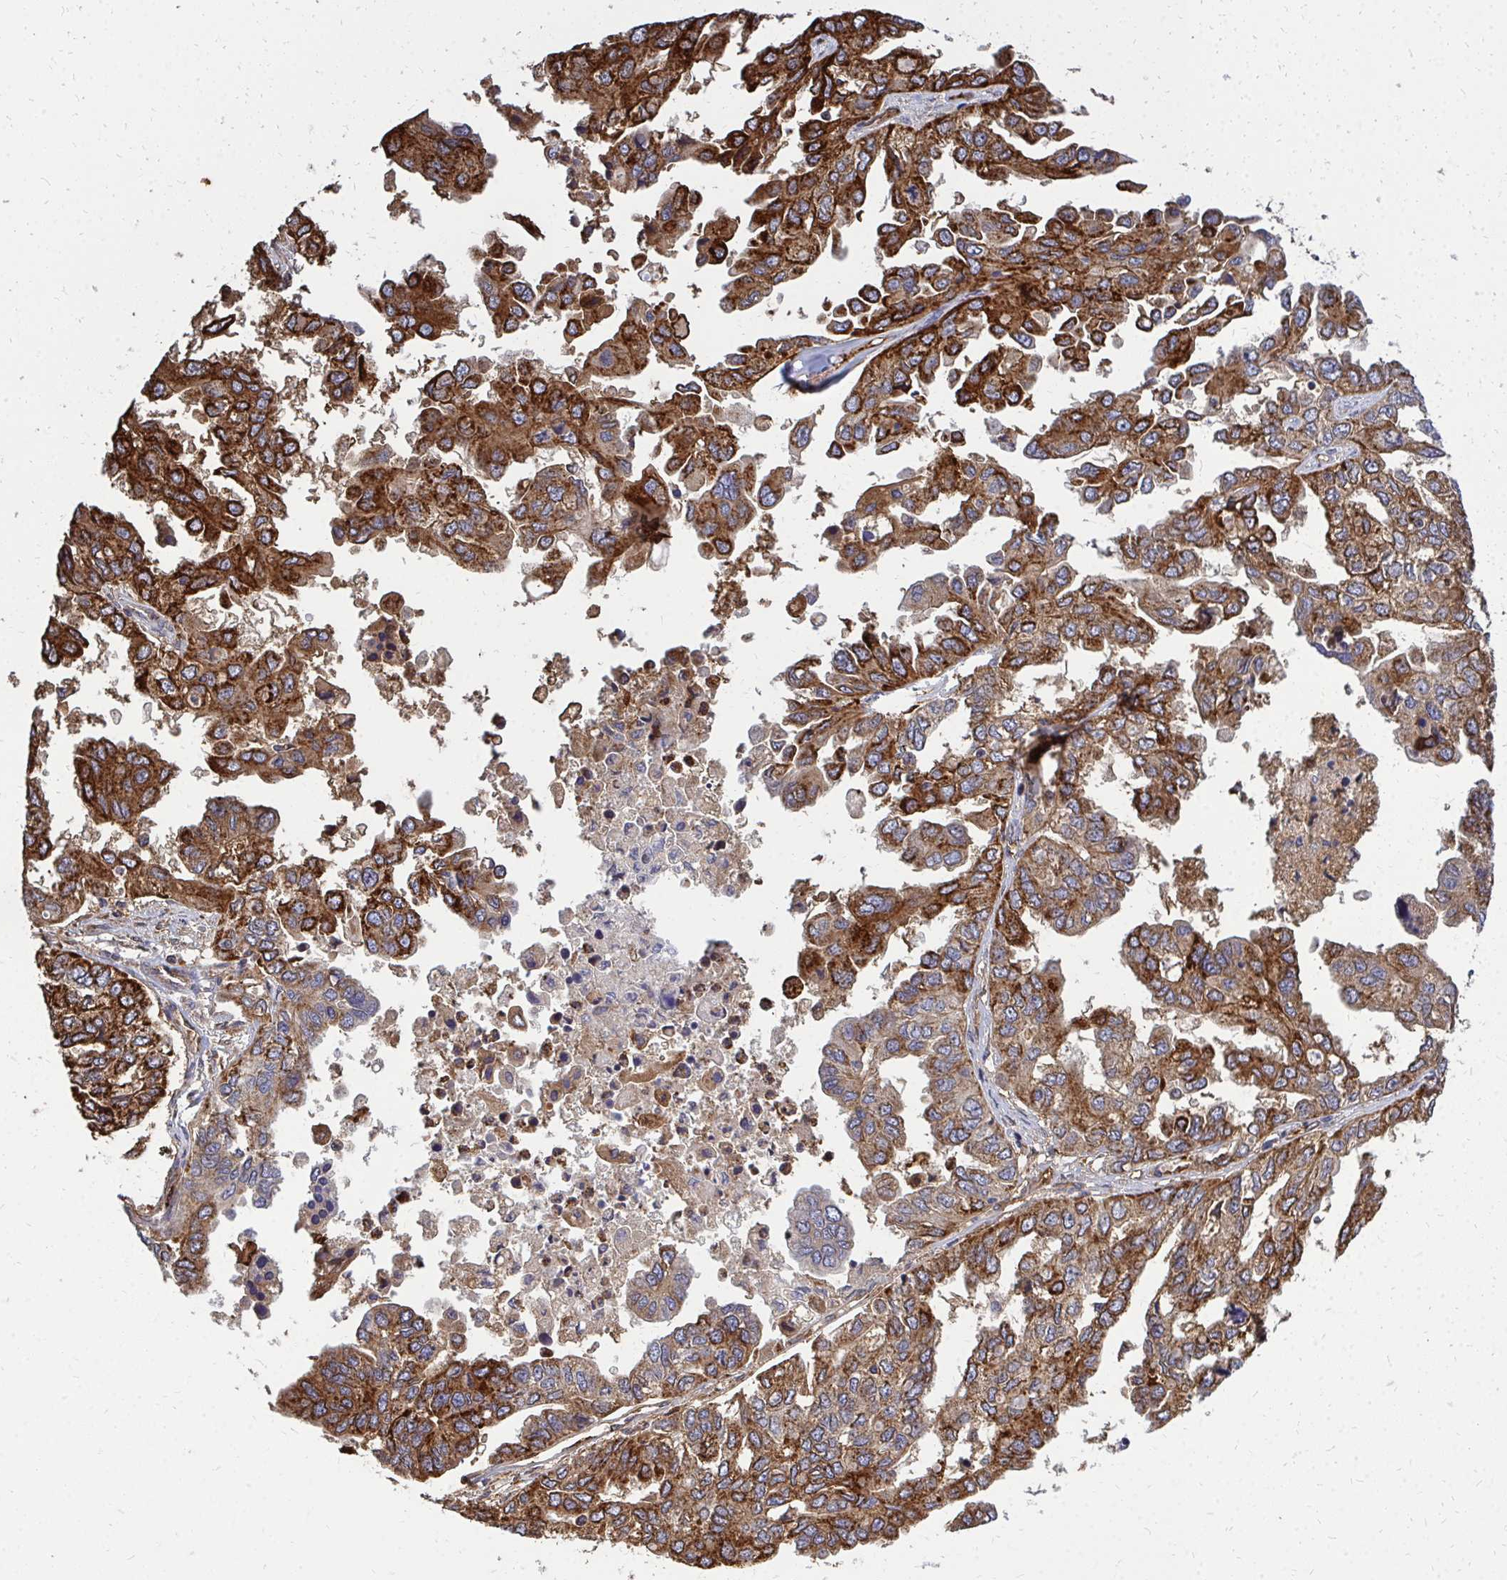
{"staining": {"intensity": "strong", "quantity": "25%-75%", "location": "cytoplasmic/membranous"}, "tissue": "ovarian cancer", "cell_type": "Tumor cells", "image_type": "cancer", "snomed": [{"axis": "morphology", "description": "Cystadenocarcinoma, serous, NOS"}, {"axis": "topography", "description": "Ovary"}], "caption": "Immunohistochemical staining of human ovarian serous cystadenocarcinoma displays high levels of strong cytoplasmic/membranous staining in approximately 25%-75% of tumor cells. Using DAB (3,3'-diaminobenzidine) (brown) and hematoxylin (blue) stains, captured at high magnification using brightfield microscopy.", "gene": "MARCKSL1", "patient": {"sex": "female", "age": 53}}